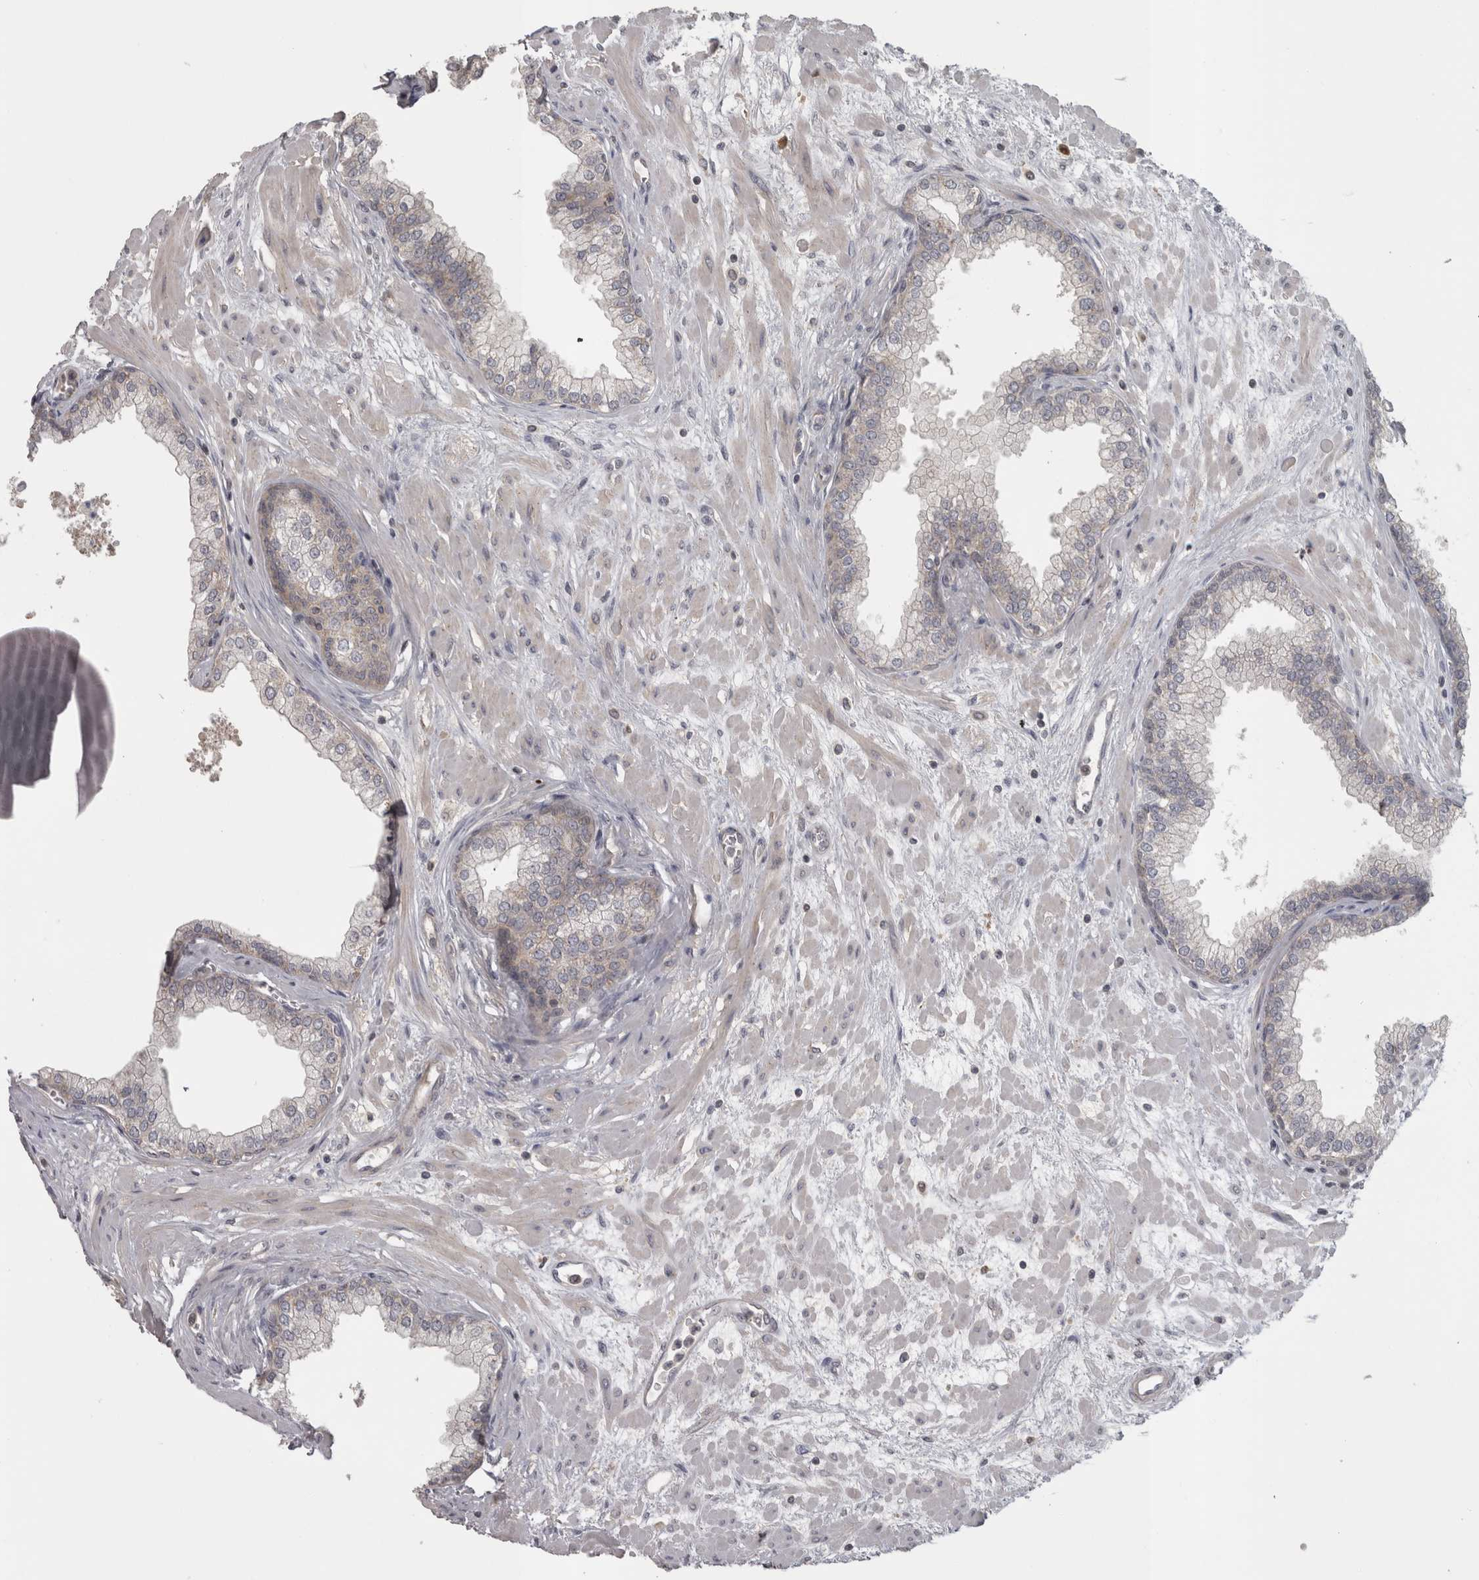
{"staining": {"intensity": "negative", "quantity": "none", "location": "none"}, "tissue": "prostate", "cell_type": "Glandular cells", "image_type": "normal", "snomed": [{"axis": "morphology", "description": "Normal tissue, NOS"}, {"axis": "morphology", "description": "Urothelial carcinoma, Low grade"}, {"axis": "topography", "description": "Urinary bladder"}, {"axis": "topography", "description": "Prostate"}], "caption": "Glandular cells show no significant protein expression in unremarkable prostate. (Brightfield microscopy of DAB immunohistochemistry (IHC) at high magnification).", "gene": "SLCO5A1", "patient": {"sex": "male", "age": 60}}